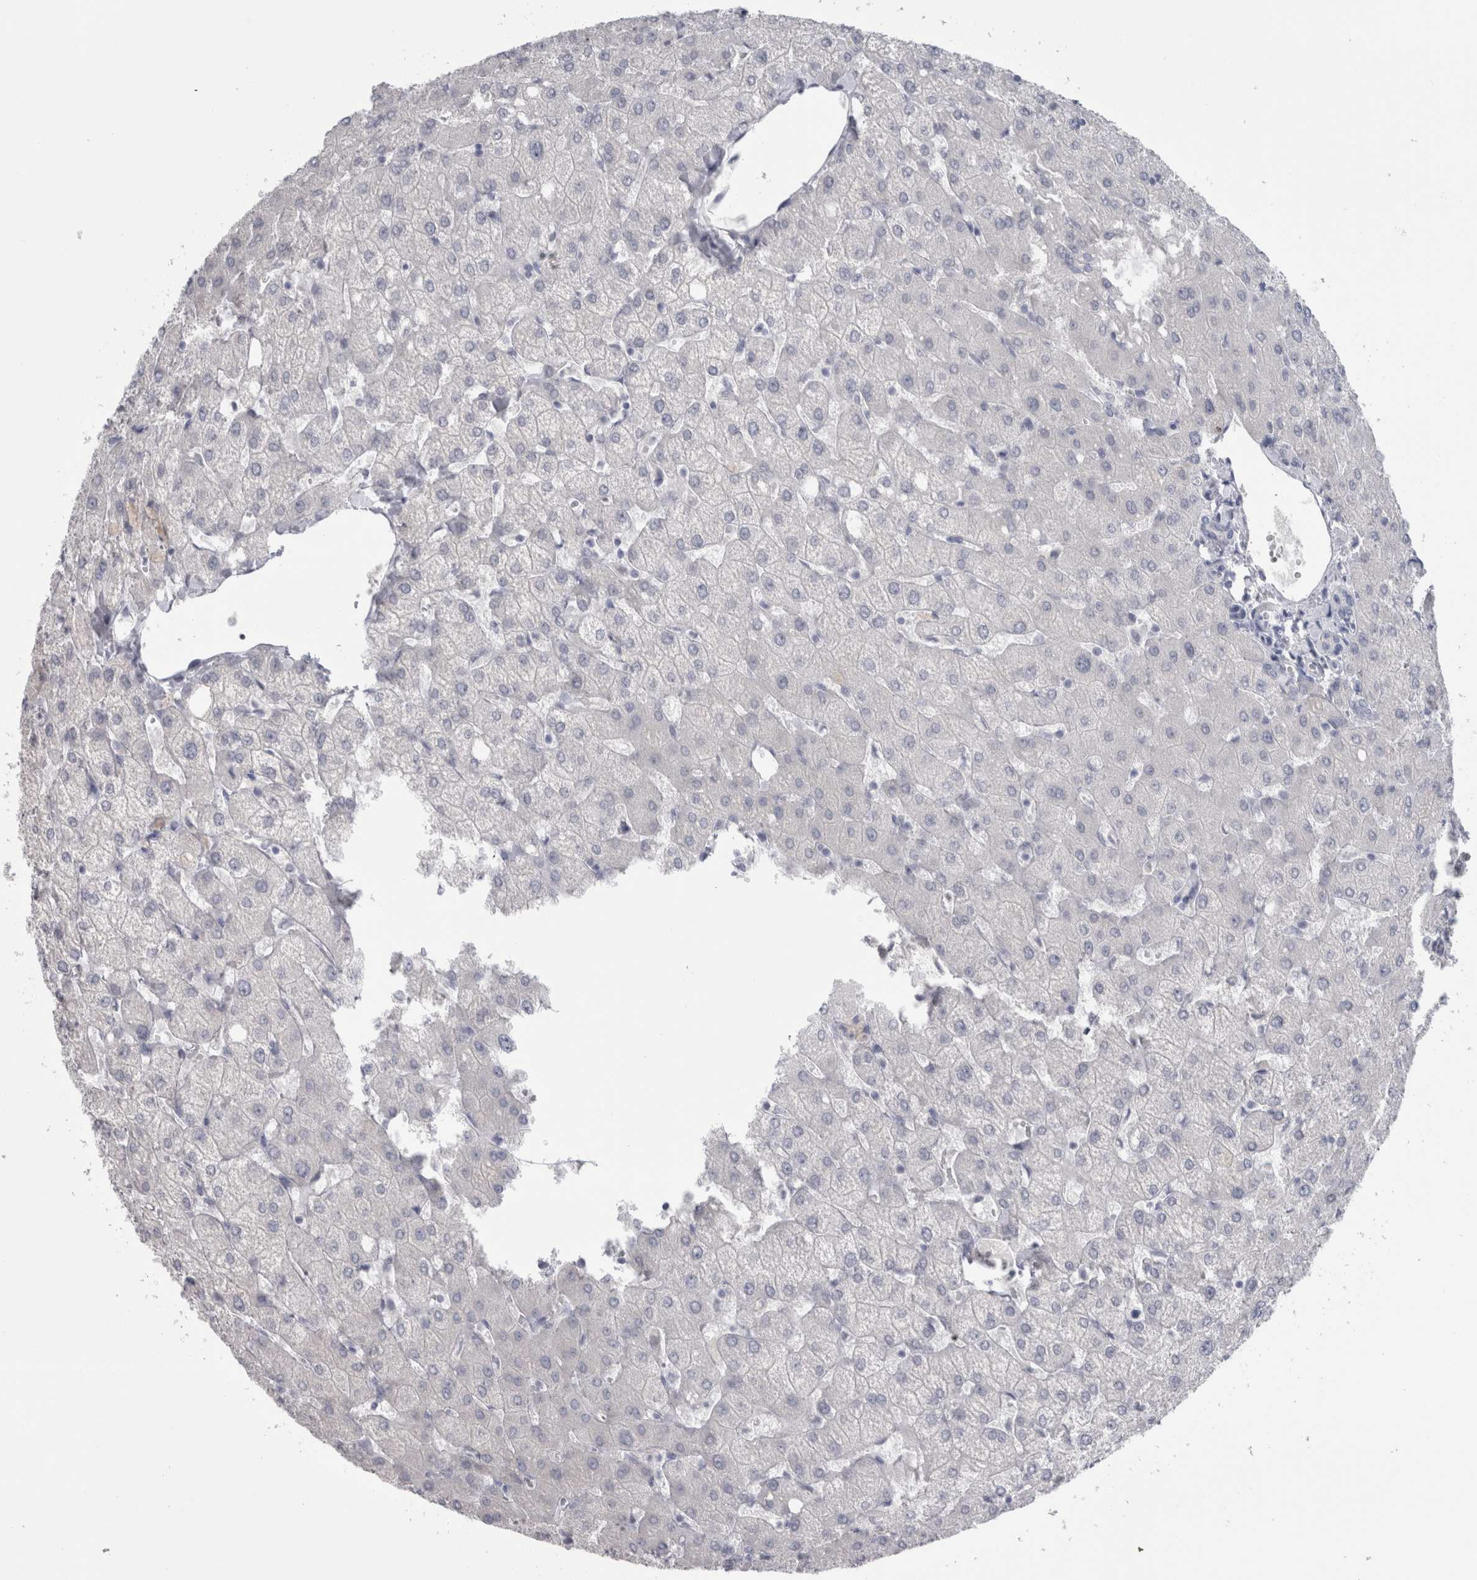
{"staining": {"intensity": "negative", "quantity": "none", "location": "none"}, "tissue": "liver", "cell_type": "Cholangiocytes", "image_type": "normal", "snomed": [{"axis": "morphology", "description": "Normal tissue, NOS"}, {"axis": "topography", "description": "Liver"}], "caption": "Image shows no significant protein expression in cholangiocytes of normal liver.", "gene": "MSMB", "patient": {"sex": "female", "age": 54}}